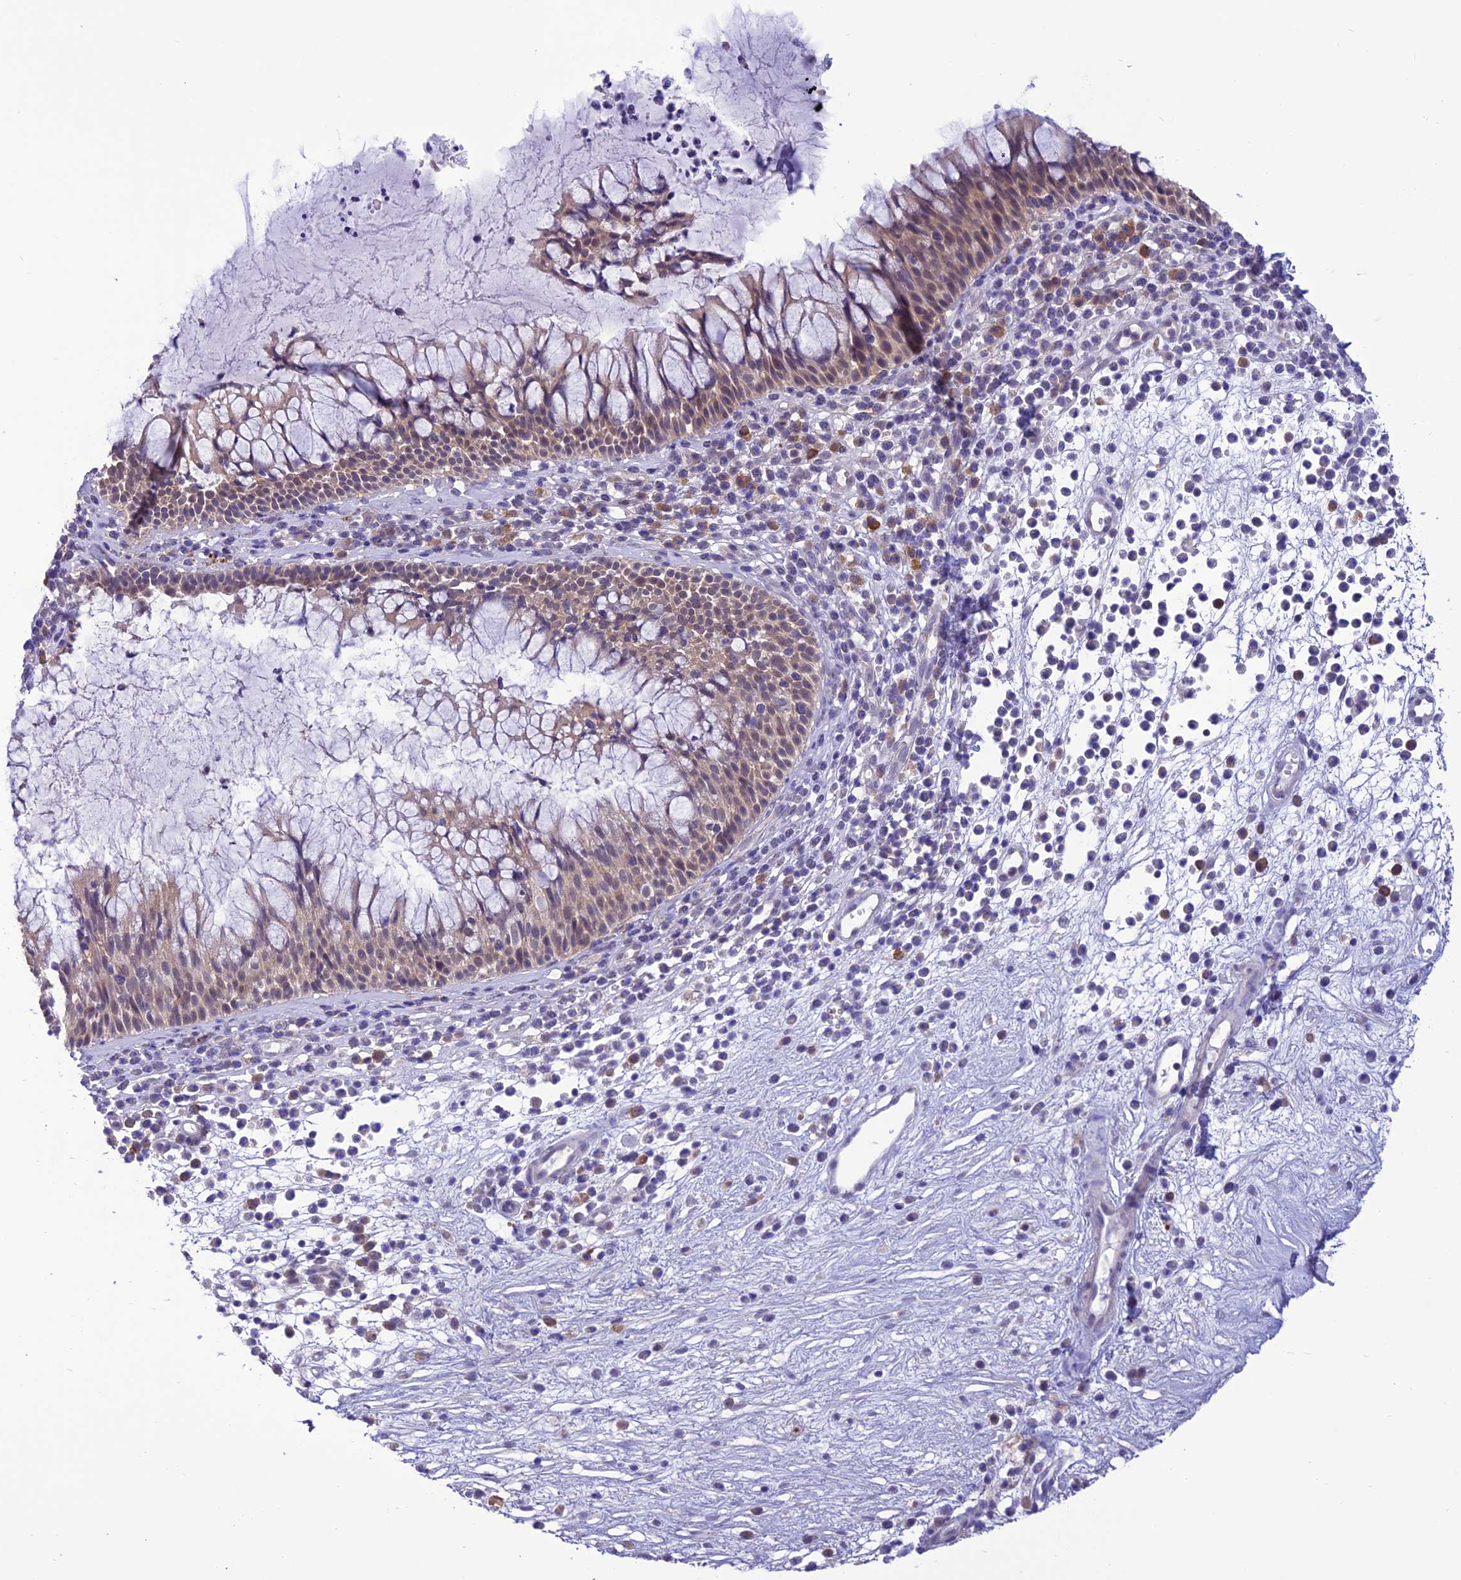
{"staining": {"intensity": "weak", "quantity": "25%-75%", "location": "cytoplasmic/membranous"}, "tissue": "nasopharynx", "cell_type": "Respiratory epithelial cells", "image_type": "normal", "snomed": [{"axis": "morphology", "description": "Normal tissue, NOS"}, {"axis": "morphology", "description": "Inflammation, NOS"}, {"axis": "topography", "description": "Nasopharynx"}], "caption": "Nasopharynx stained with DAB (3,3'-diaminobenzidine) immunohistochemistry (IHC) demonstrates low levels of weak cytoplasmic/membranous positivity in about 25%-75% of respiratory epithelial cells.", "gene": "RNF126", "patient": {"sex": "male", "age": 70}}